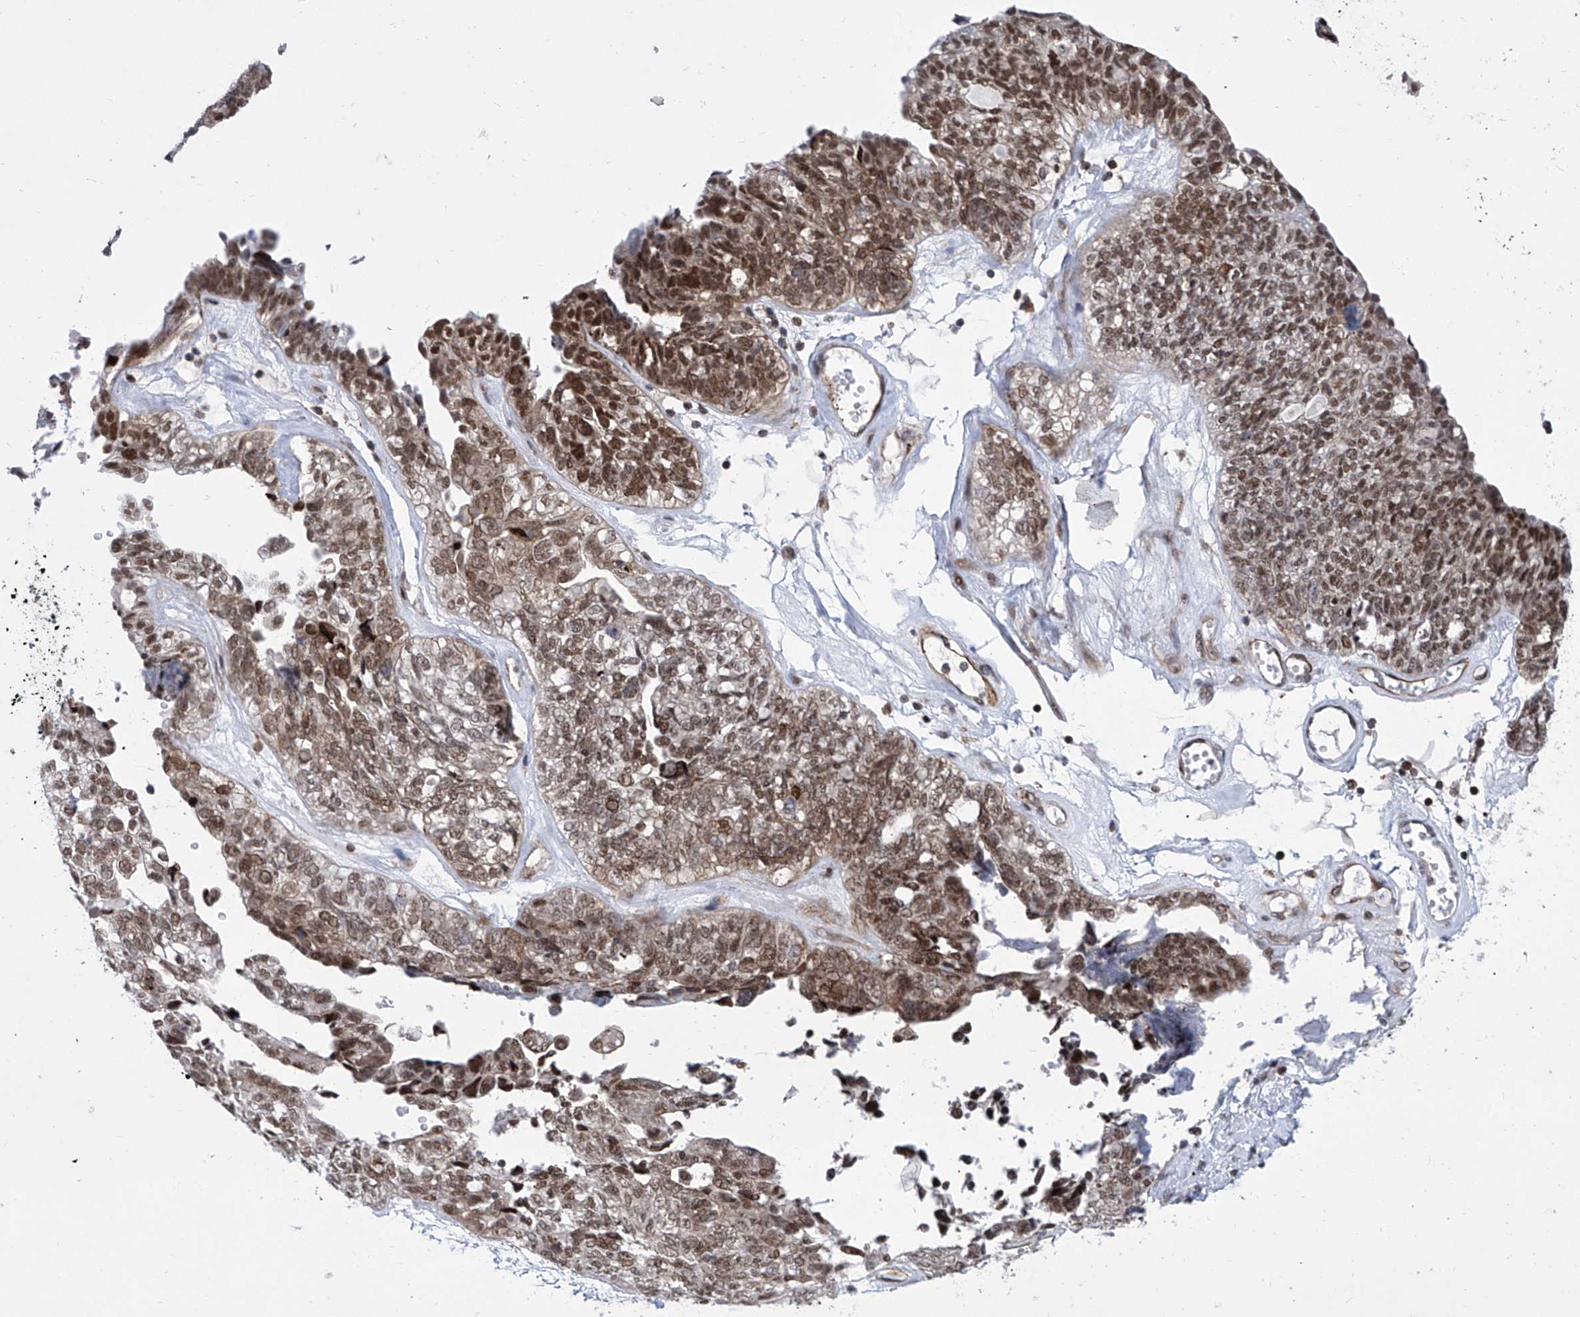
{"staining": {"intensity": "moderate", "quantity": ">75%", "location": "cytoplasmic/membranous,nuclear"}, "tissue": "ovarian cancer", "cell_type": "Tumor cells", "image_type": "cancer", "snomed": [{"axis": "morphology", "description": "Cystadenocarcinoma, serous, NOS"}, {"axis": "topography", "description": "Ovary"}], "caption": "Immunohistochemistry (DAB) staining of human ovarian serous cystadenocarcinoma shows moderate cytoplasmic/membranous and nuclear protein positivity in about >75% of tumor cells.", "gene": "CEP290", "patient": {"sex": "female", "age": 79}}